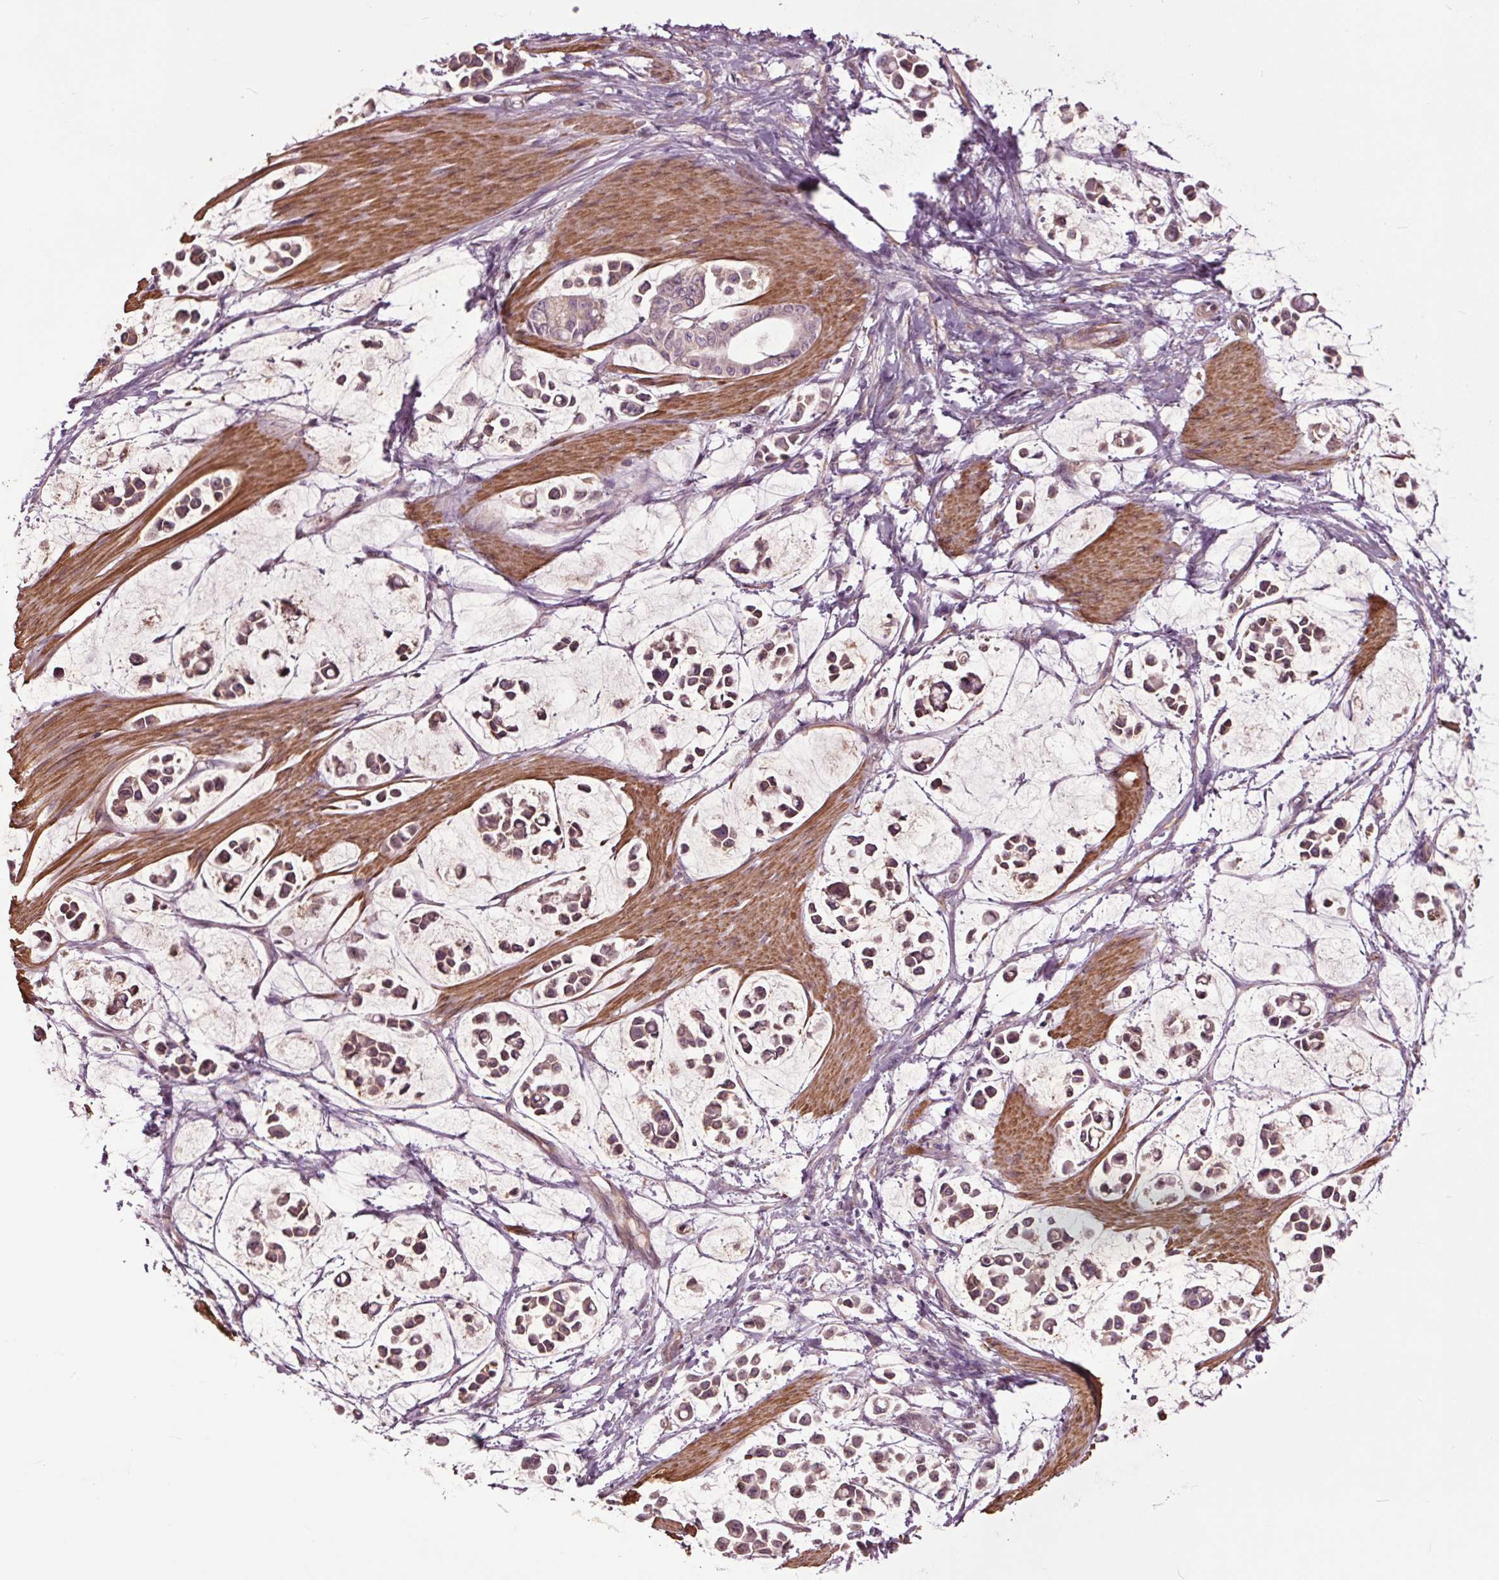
{"staining": {"intensity": "weak", "quantity": "25%-75%", "location": "cytoplasmic/membranous,nuclear"}, "tissue": "stomach cancer", "cell_type": "Tumor cells", "image_type": "cancer", "snomed": [{"axis": "morphology", "description": "Adenocarcinoma, NOS"}, {"axis": "topography", "description": "Stomach"}], "caption": "The photomicrograph demonstrates staining of stomach adenocarcinoma, revealing weak cytoplasmic/membranous and nuclear protein staining (brown color) within tumor cells.", "gene": "HAUS5", "patient": {"sex": "male", "age": 82}}